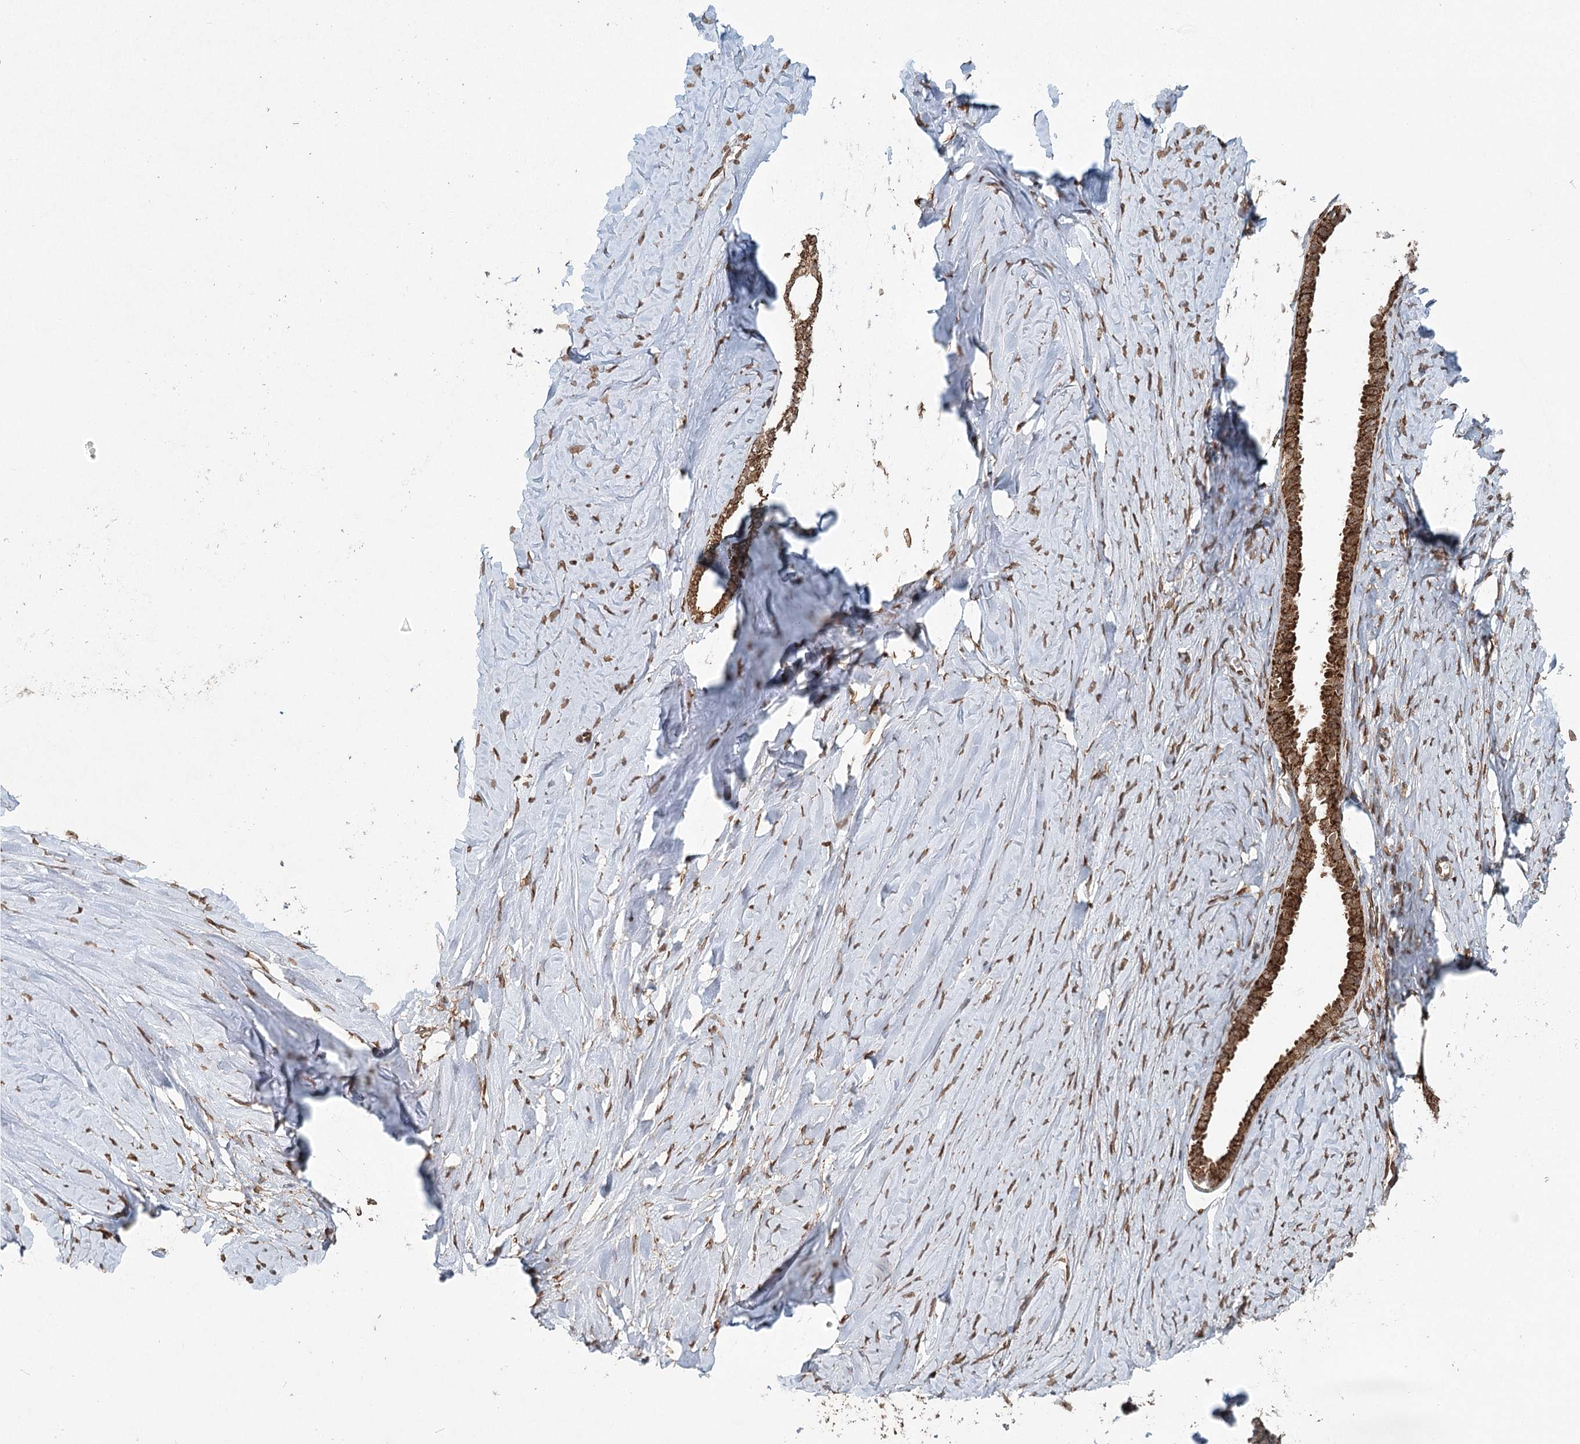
{"staining": {"intensity": "moderate", "quantity": ">75%", "location": "cytoplasmic/membranous"}, "tissue": "ovarian cancer", "cell_type": "Tumor cells", "image_type": "cancer", "snomed": [{"axis": "morphology", "description": "Cystadenocarcinoma, serous, NOS"}, {"axis": "topography", "description": "Ovary"}], "caption": "A brown stain shows moderate cytoplasmic/membranous staining of a protein in human ovarian cancer (serous cystadenocarcinoma) tumor cells. Nuclei are stained in blue.", "gene": "BCKDHA", "patient": {"sex": "female", "age": 79}}